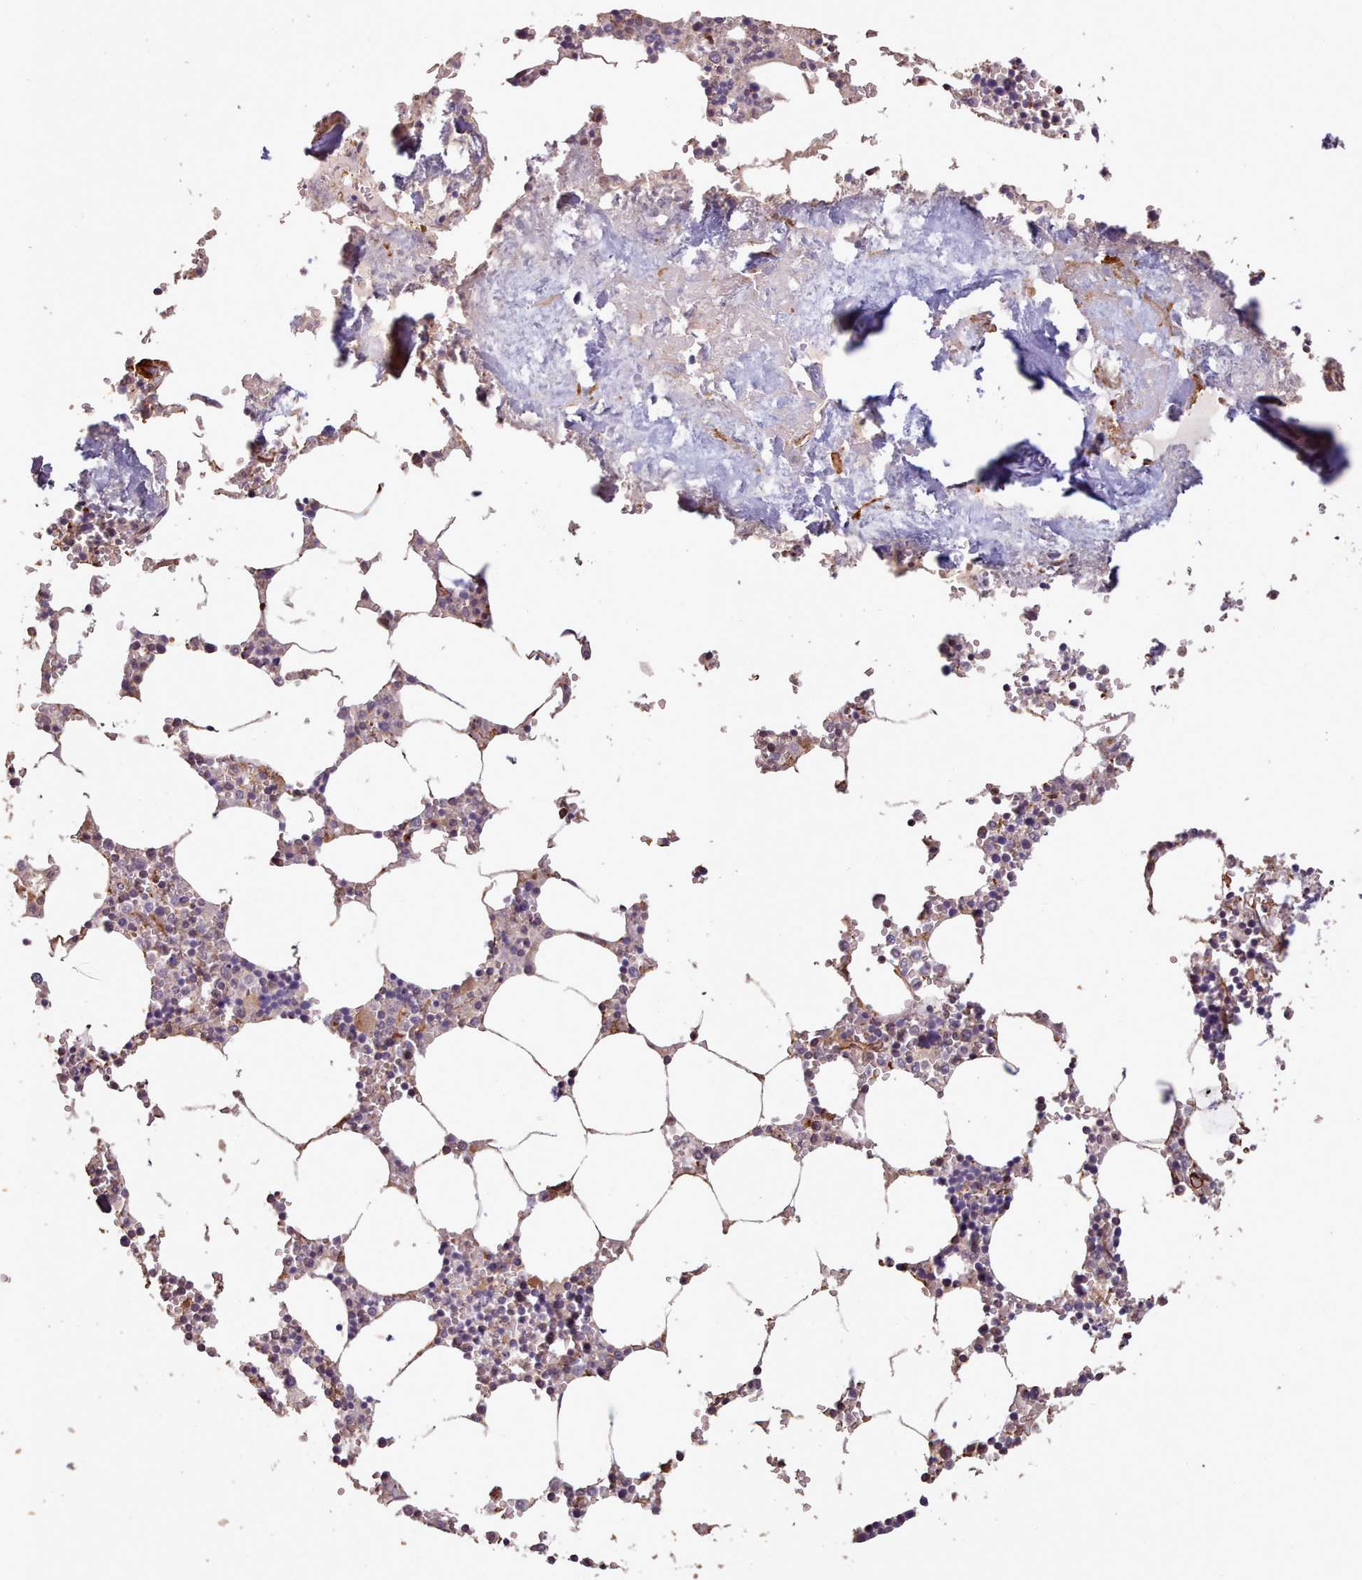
{"staining": {"intensity": "moderate", "quantity": "<25%", "location": "cytoplasmic/membranous,nuclear"}, "tissue": "bone marrow", "cell_type": "Hematopoietic cells", "image_type": "normal", "snomed": [{"axis": "morphology", "description": "Normal tissue, NOS"}, {"axis": "topography", "description": "Bone marrow"}], "caption": "Approximately <25% of hematopoietic cells in unremarkable bone marrow exhibit moderate cytoplasmic/membranous,nuclear protein positivity as visualized by brown immunohistochemical staining.", "gene": "NLRC4", "patient": {"sex": "male", "age": 54}}